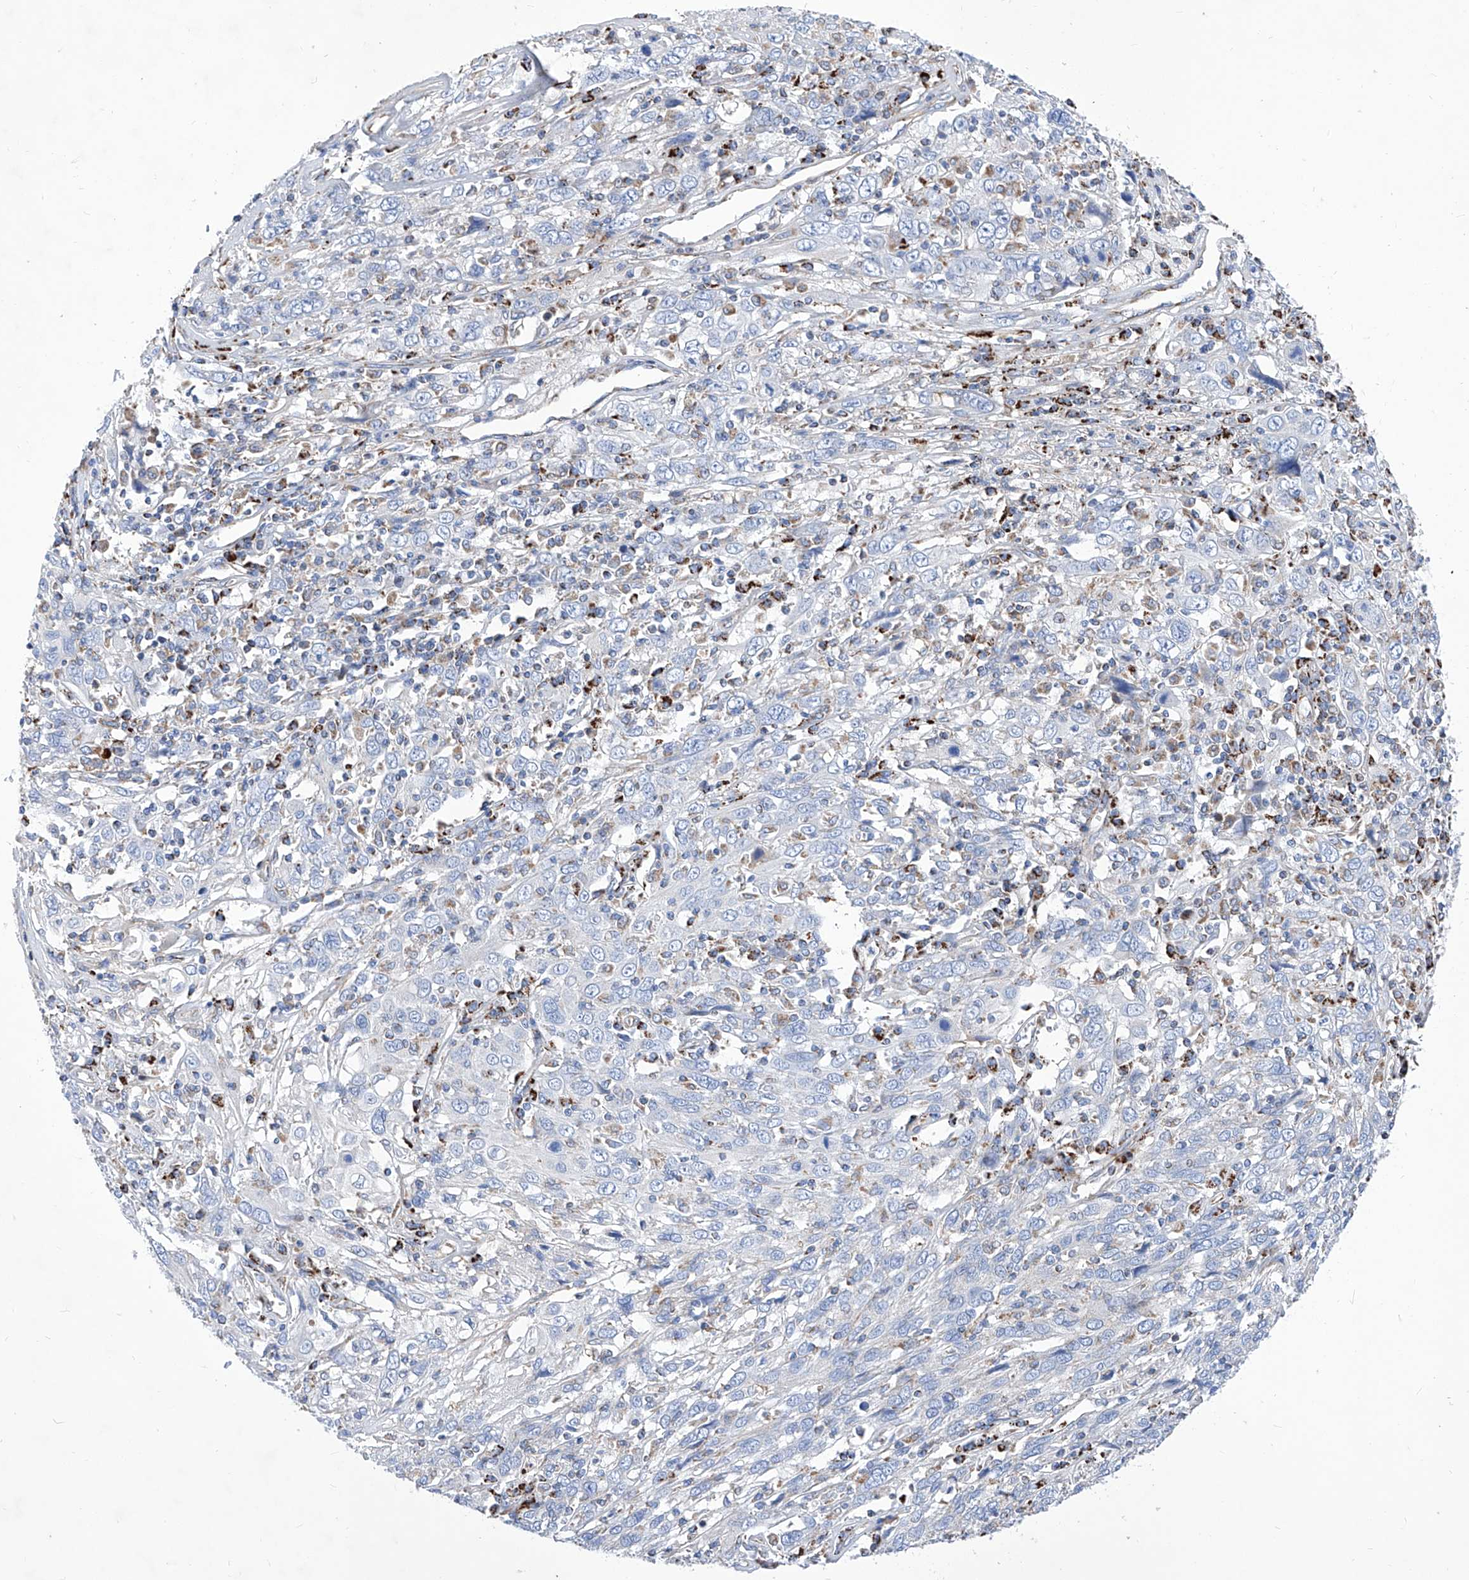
{"staining": {"intensity": "negative", "quantity": "none", "location": "none"}, "tissue": "cervical cancer", "cell_type": "Tumor cells", "image_type": "cancer", "snomed": [{"axis": "morphology", "description": "Squamous cell carcinoma, NOS"}, {"axis": "topography", "description": "Cervix"}], "caption": "High magnification brightfield microscopy of cervical squamous cell carcinoma stained with DAB (brown) and counterstained with hematoxylin (blue): tumor cells show no significant staining. Nuclei are stained in blue.", "gene": "HRNR", "patient": {"sex": "female", "age": 46}}